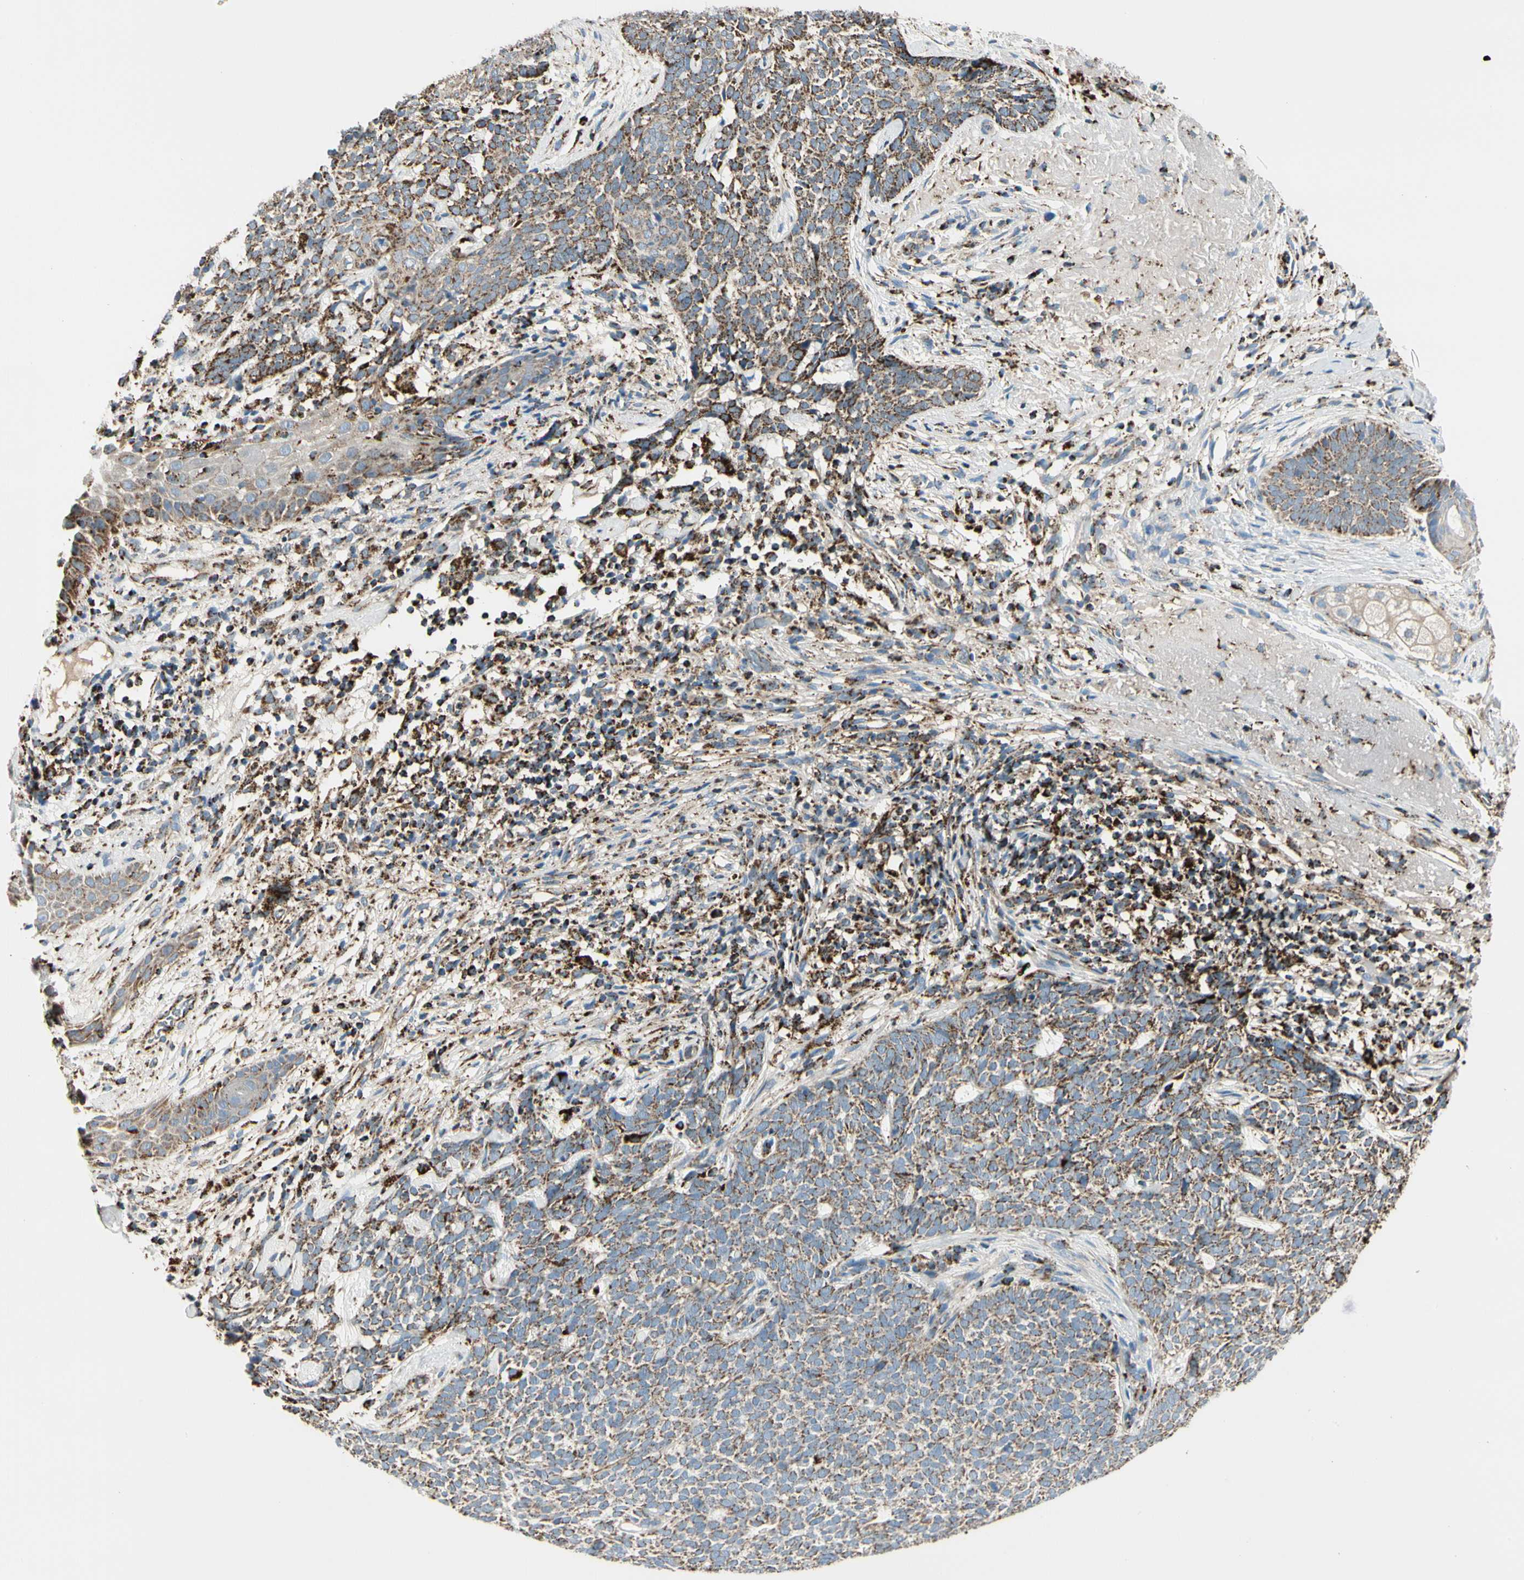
{"staining": {"intensity": "moderate", "quantity": ">75%", "location": "cytoplasmic/membranous"}, "tissue": "skin cancer", "cell_type": "Tumor cells", "image_type": "cancer", "snomed": [{"axis": "morphology", "description": "Basal cell carcinoma"}, {"axis": "topography", "description": "Skin"}], "caption": "There is medium levels of moderate cytoplasmic/membranous staining in tumor cells of basal cell carcinoma (skin), as demonstrated by immunohistochemical staining (brown color).", "gene": "ME2", "patient": {"sex": "female", "age": 84}}